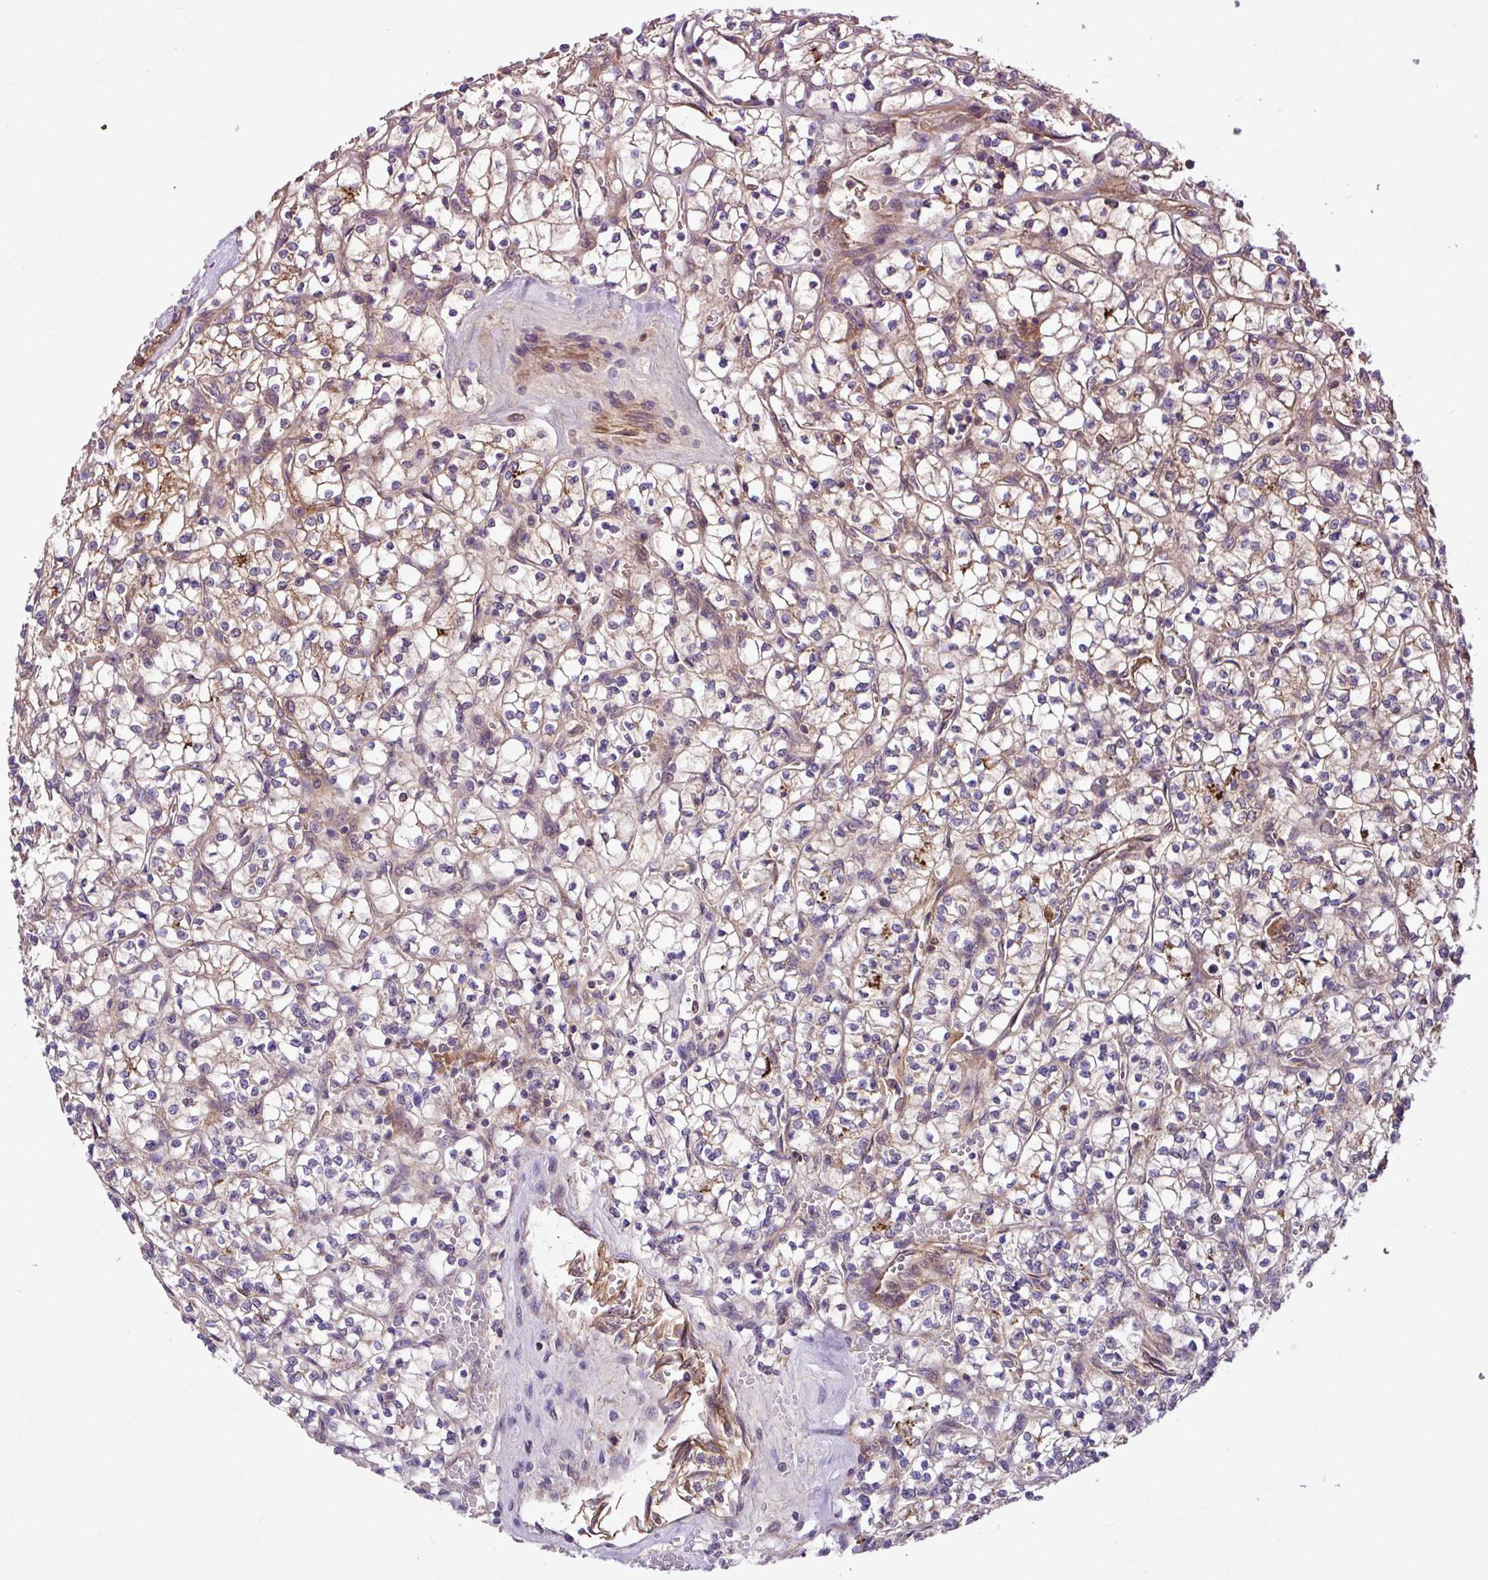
{"staining": {"intensity": "moderate", "quantity": "<25%", "location": "cytoplasmic/membranous"}, "tissue": "renal cancer", "cell_type": "Tumor cells", "image_type": "cancer", "snomed": [{"axis": "morphology", "description": "Adenocarcinoma, NOS"}, {"axis": "topography", "description": "Kidney"}], "caption": "Immunohistochemistry (DAB (3,3'-diaminobenzidine)) staining of renal adenocarcinoma demonstrates moderate cytoplasmic/membranous protein staining in about <25% of tumor cells.", "gene": "ZNF266", "patient": {"sex": "female", "age": 64}}